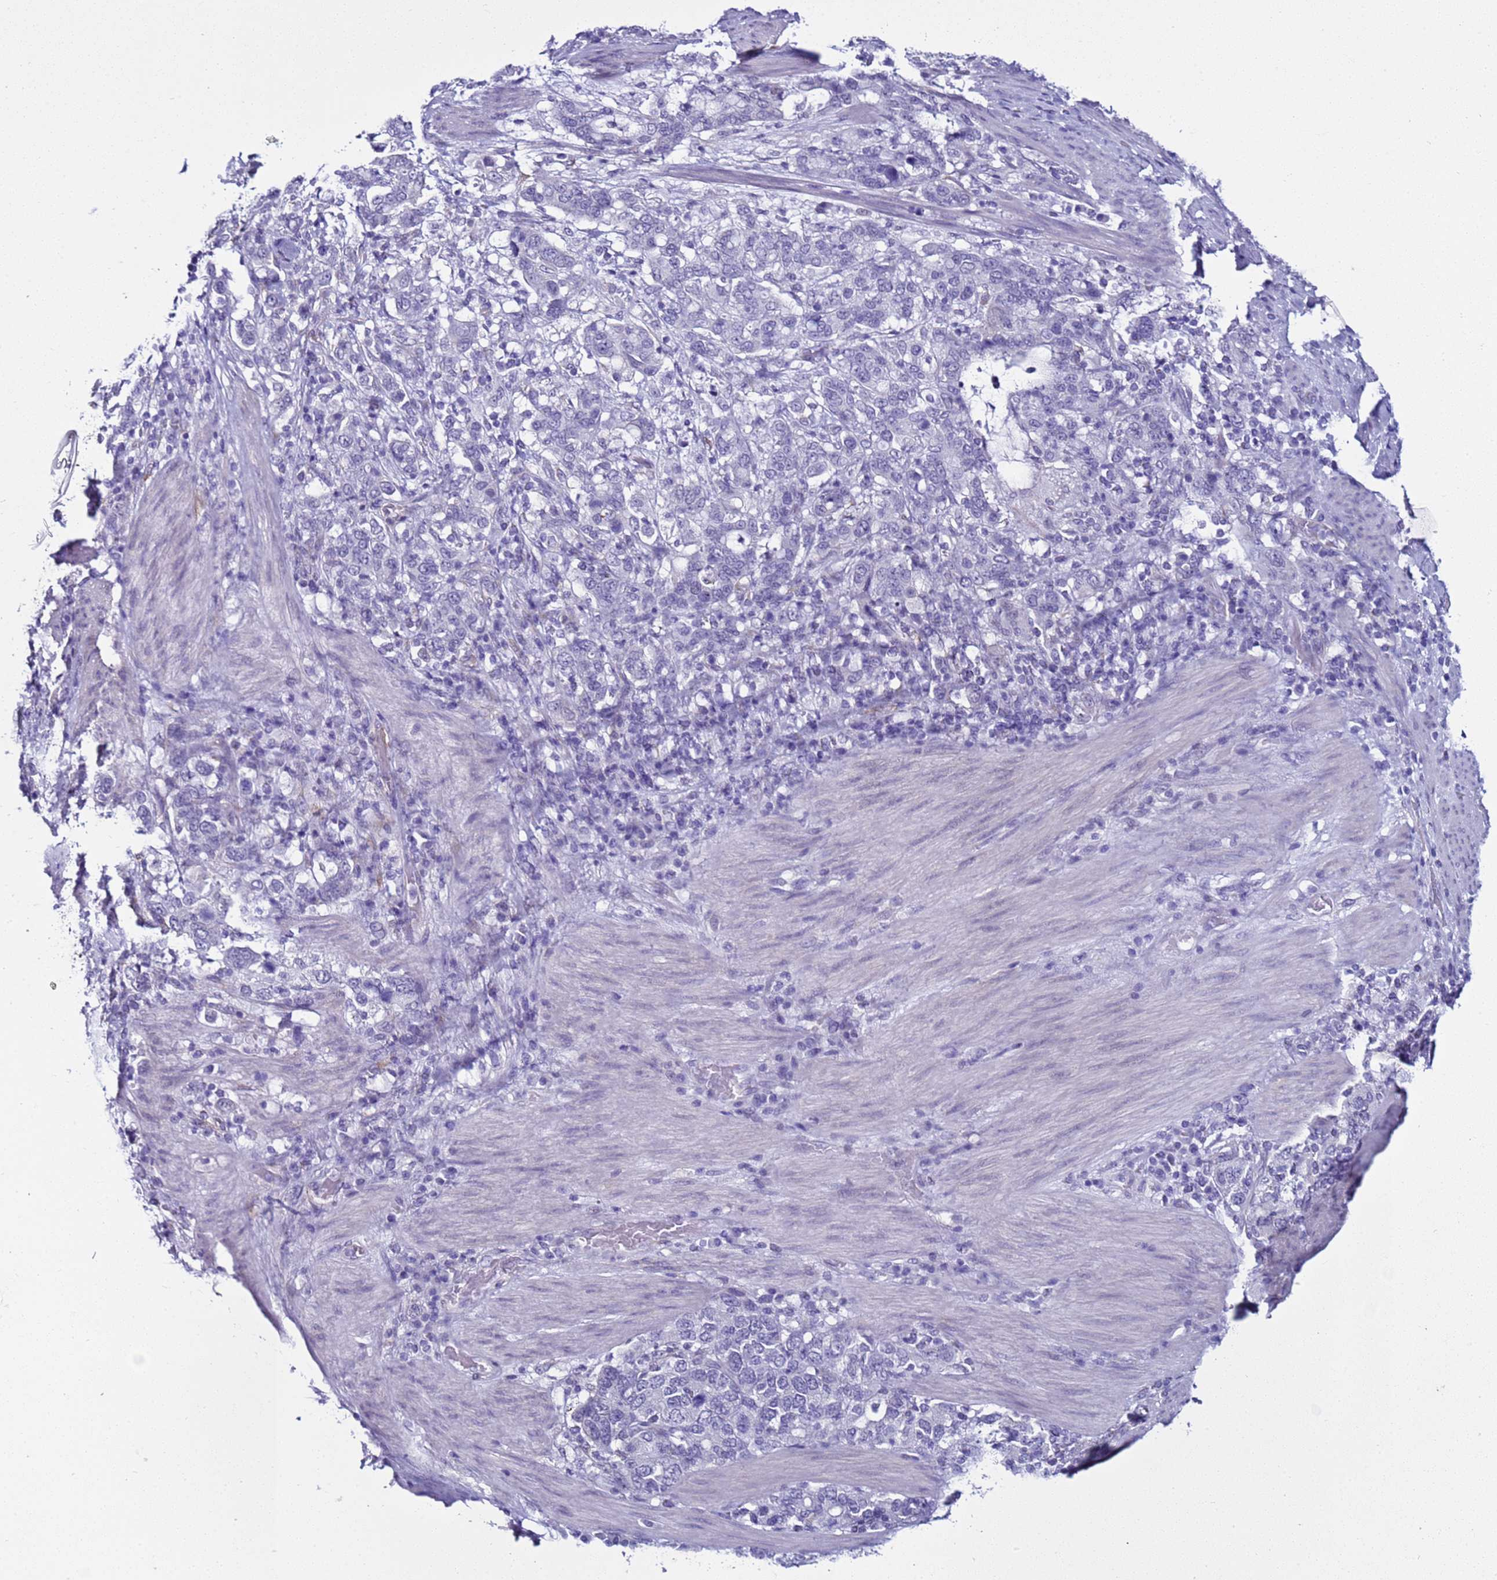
{"staining": {"intensity": "negative", "quantity": "none", "location": "none"}, "tissue": "stomach cancer", "cell_type": "Tumor cells", "image_type": "cancer", "snomed": [{"axis": "morphology", "description": "Adenocarcinoma, NOS"}, {"axis": "topography", "description": "Stomach, upper"}, {"axis": "topography", "description": "Stomach"}], "caption": "This is a photomicrograph of immunohistochemistry staining of adenocarcinoma (stomach), which shows no expression in tumor cells.", "gene": "LRRC10B", "patient": {"sex": "male", "age": 62}}